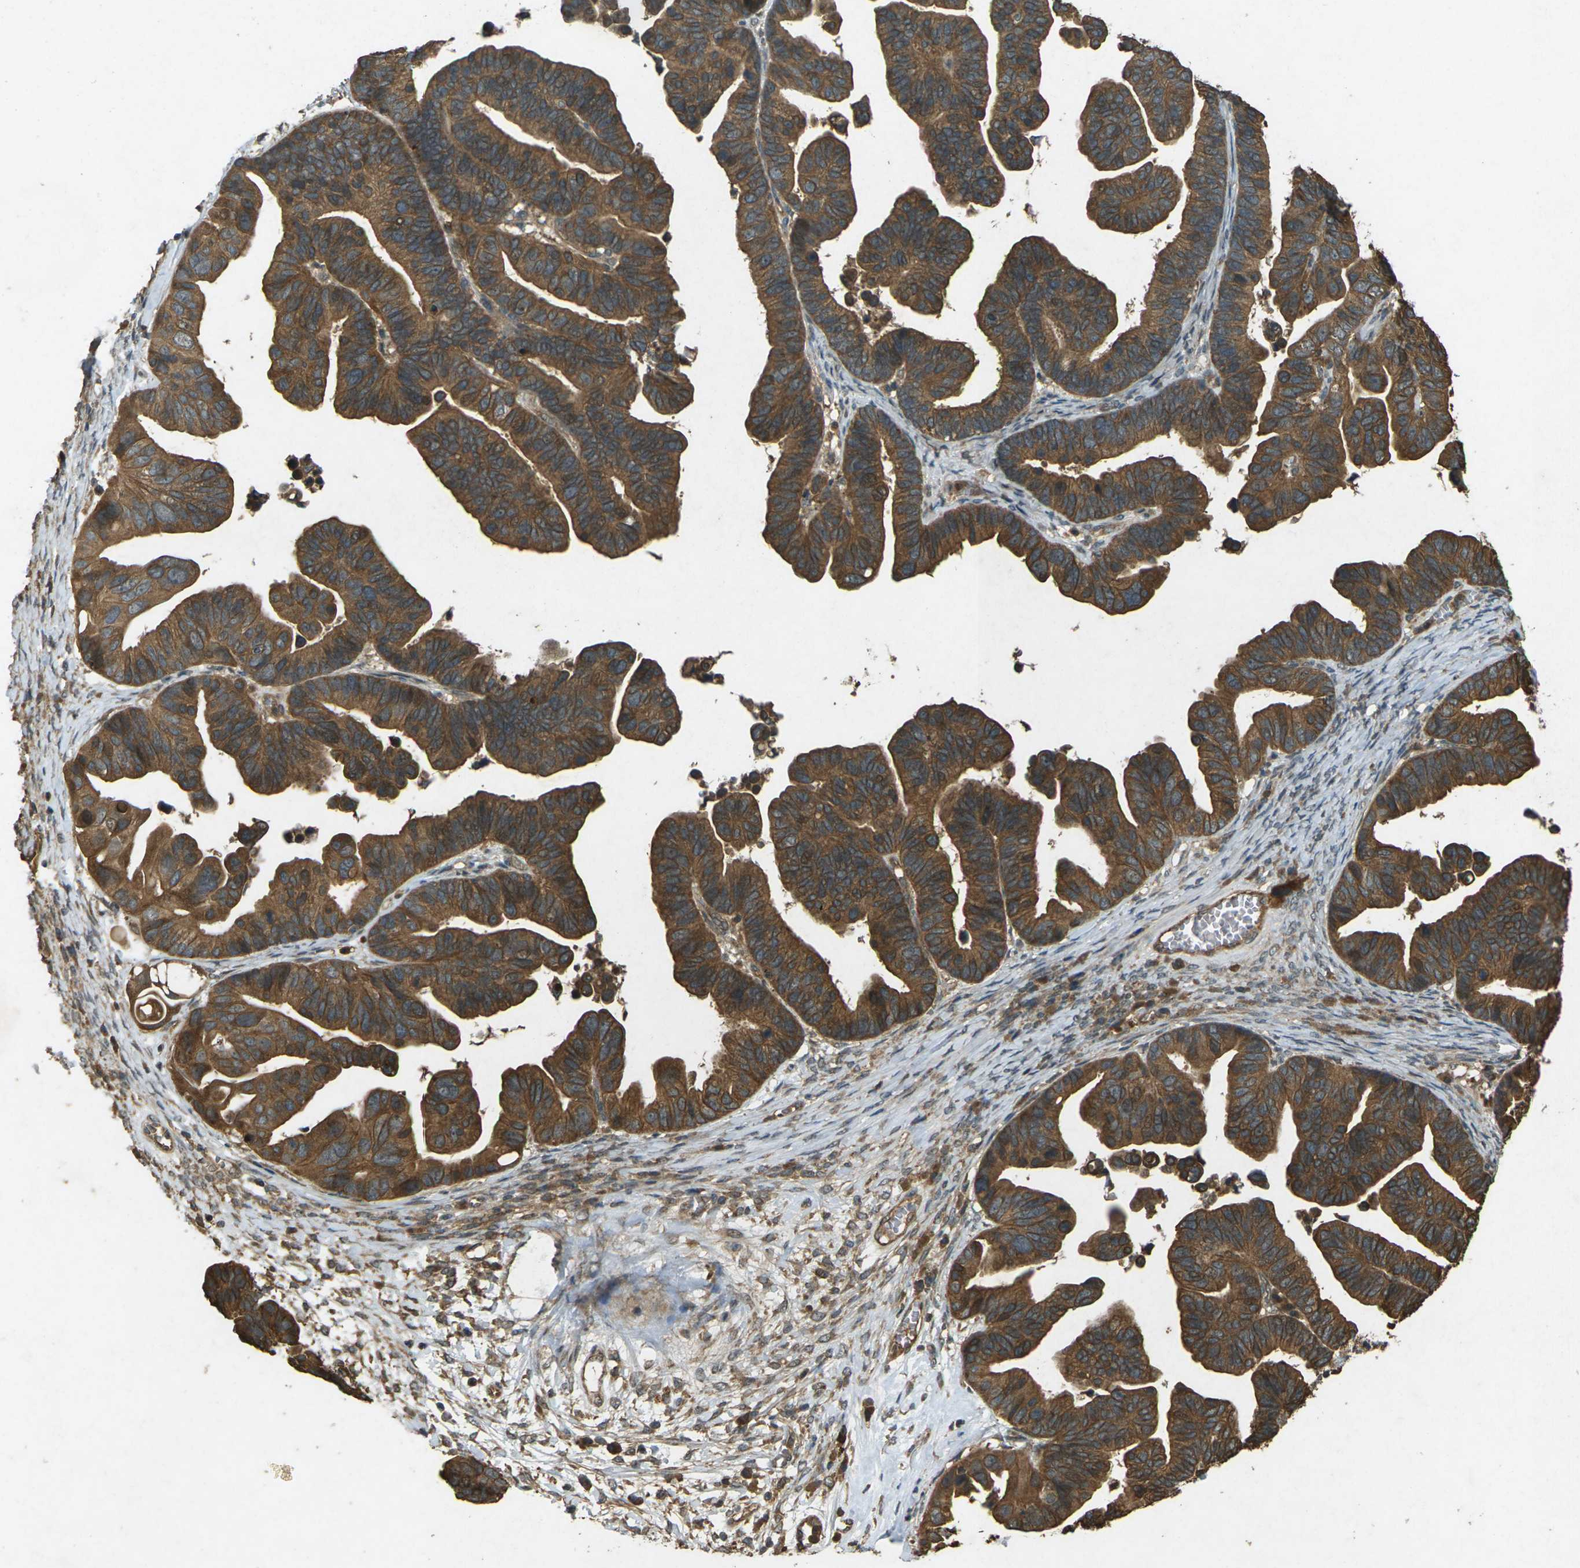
{"staining": {"intensity": "strong", "quantity": ">75%", "location": "cytoplasmic/membranous"}, "tissue": "ovarian cancer", "cell_type": "Tumor cells", "image_type": "cancer", "snomed": [{"axis": "morphology", "description": "Cystadenocarcinoma, serous, NOS"}, {"axis": "topography", "description": "Ovary"}], "caption": "DAB (3,3'-diaminobenzidine) immunohistochemical staining of human ovarian serous cystadenocarcinoma shows strong cytoplasmic/membranous protein positivity in approximately >75% of tumor cells.", "gene": "TAP1", "patient": {"sex": "female", "age": 56}}